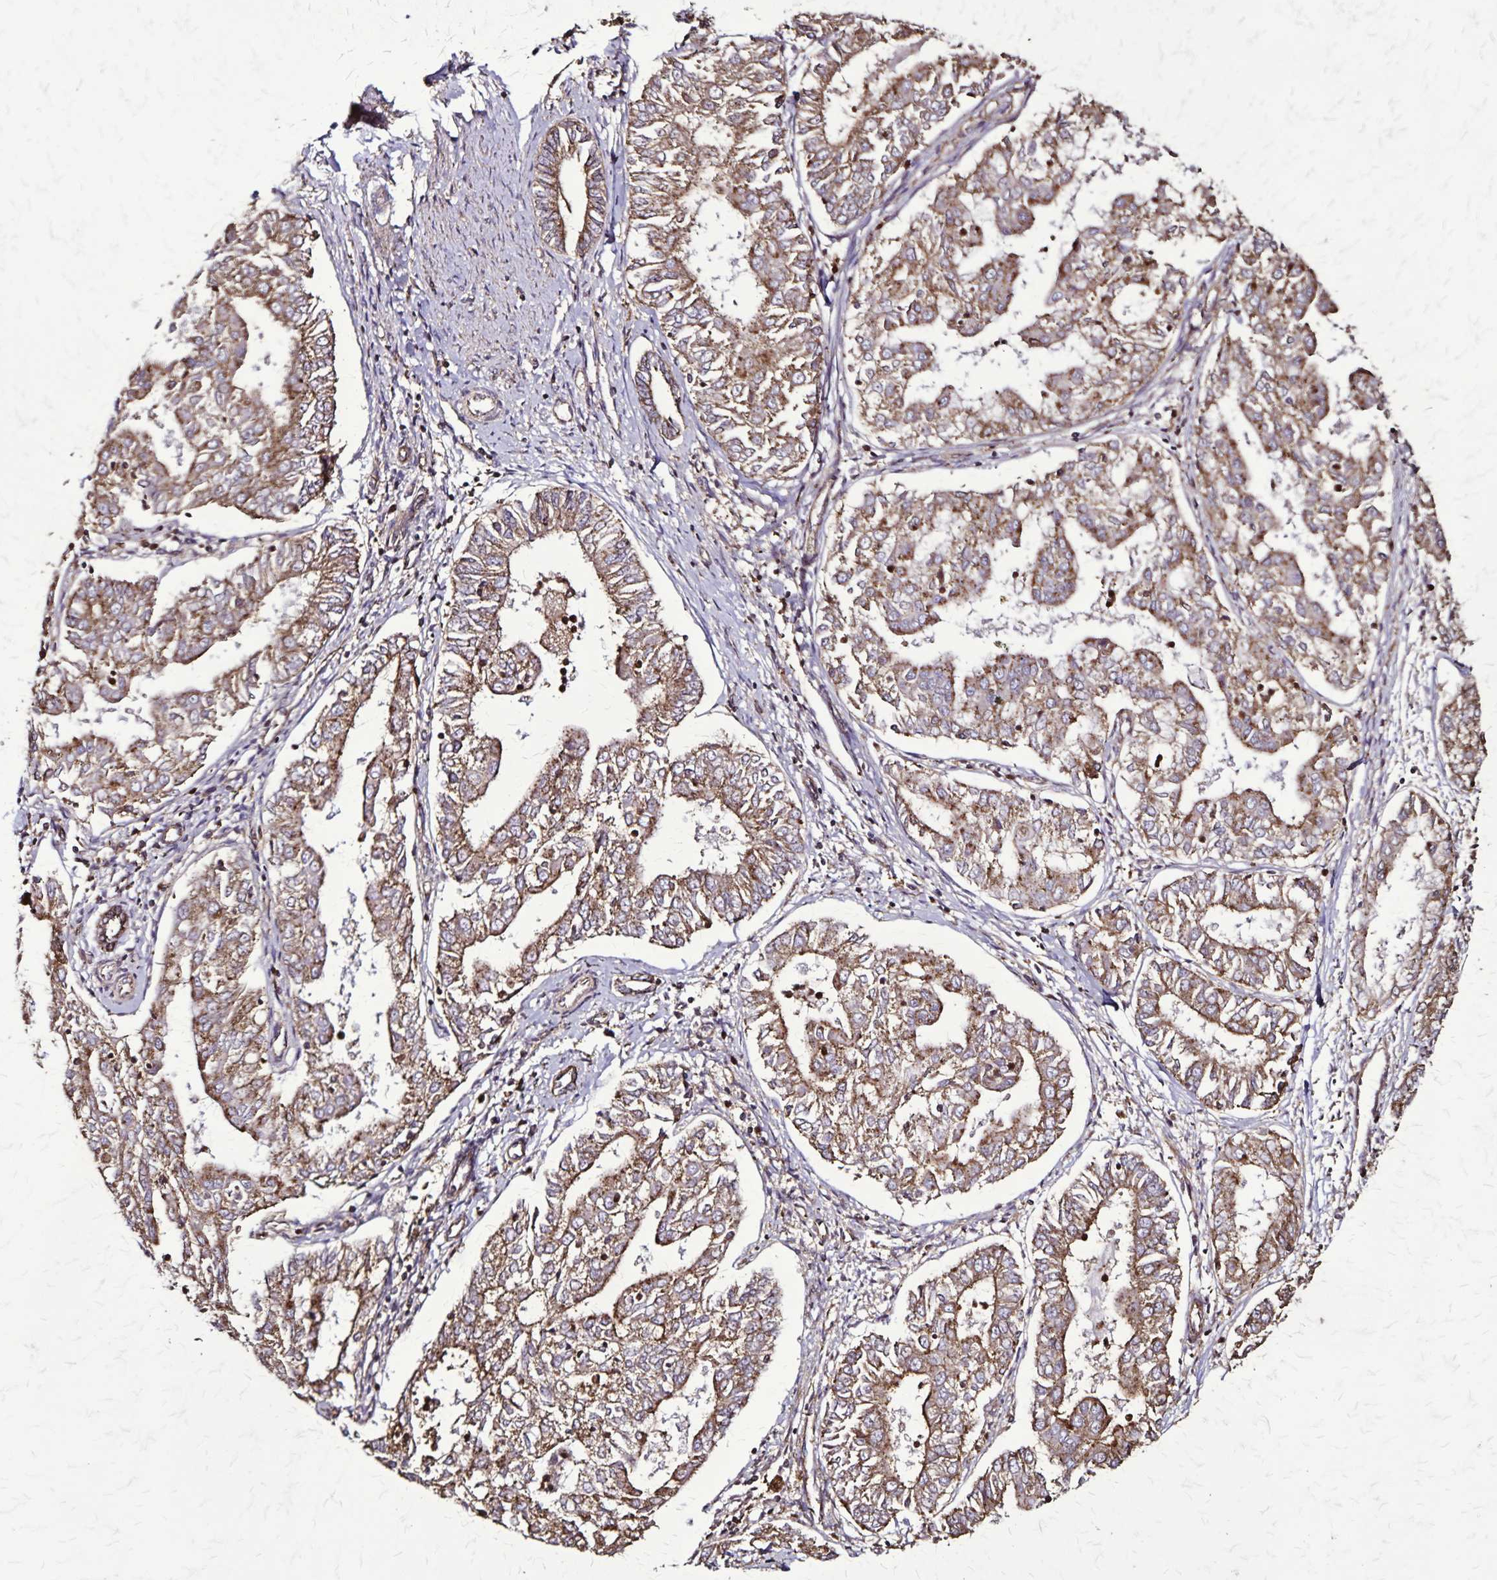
{"staining": {"intensity": "moderate", "quantity": ">75%", "location": "cytoplasmic/membranous"}, "tissue": "endometrial cancer", "cell_type": "Tumor cells", "image_type": "cancer", "snomed": [{"axis": "morphology", "description": "Adenocarcinoma, NOS"}, {"axis": "topography", "description": "Endometrium"}], "caption": "The micrograph demonstrates immunohistochemical staining of adenocarcinoma (endometrial). There is moderate cytoplasmic/membranous expression is seen in approximately >75% of tumor cells. The protein of interest is shown in brown color, while the nuclei are stained blue.", "gene": "CHMP1B", "patient": {"sex": "female", "age": 68}}